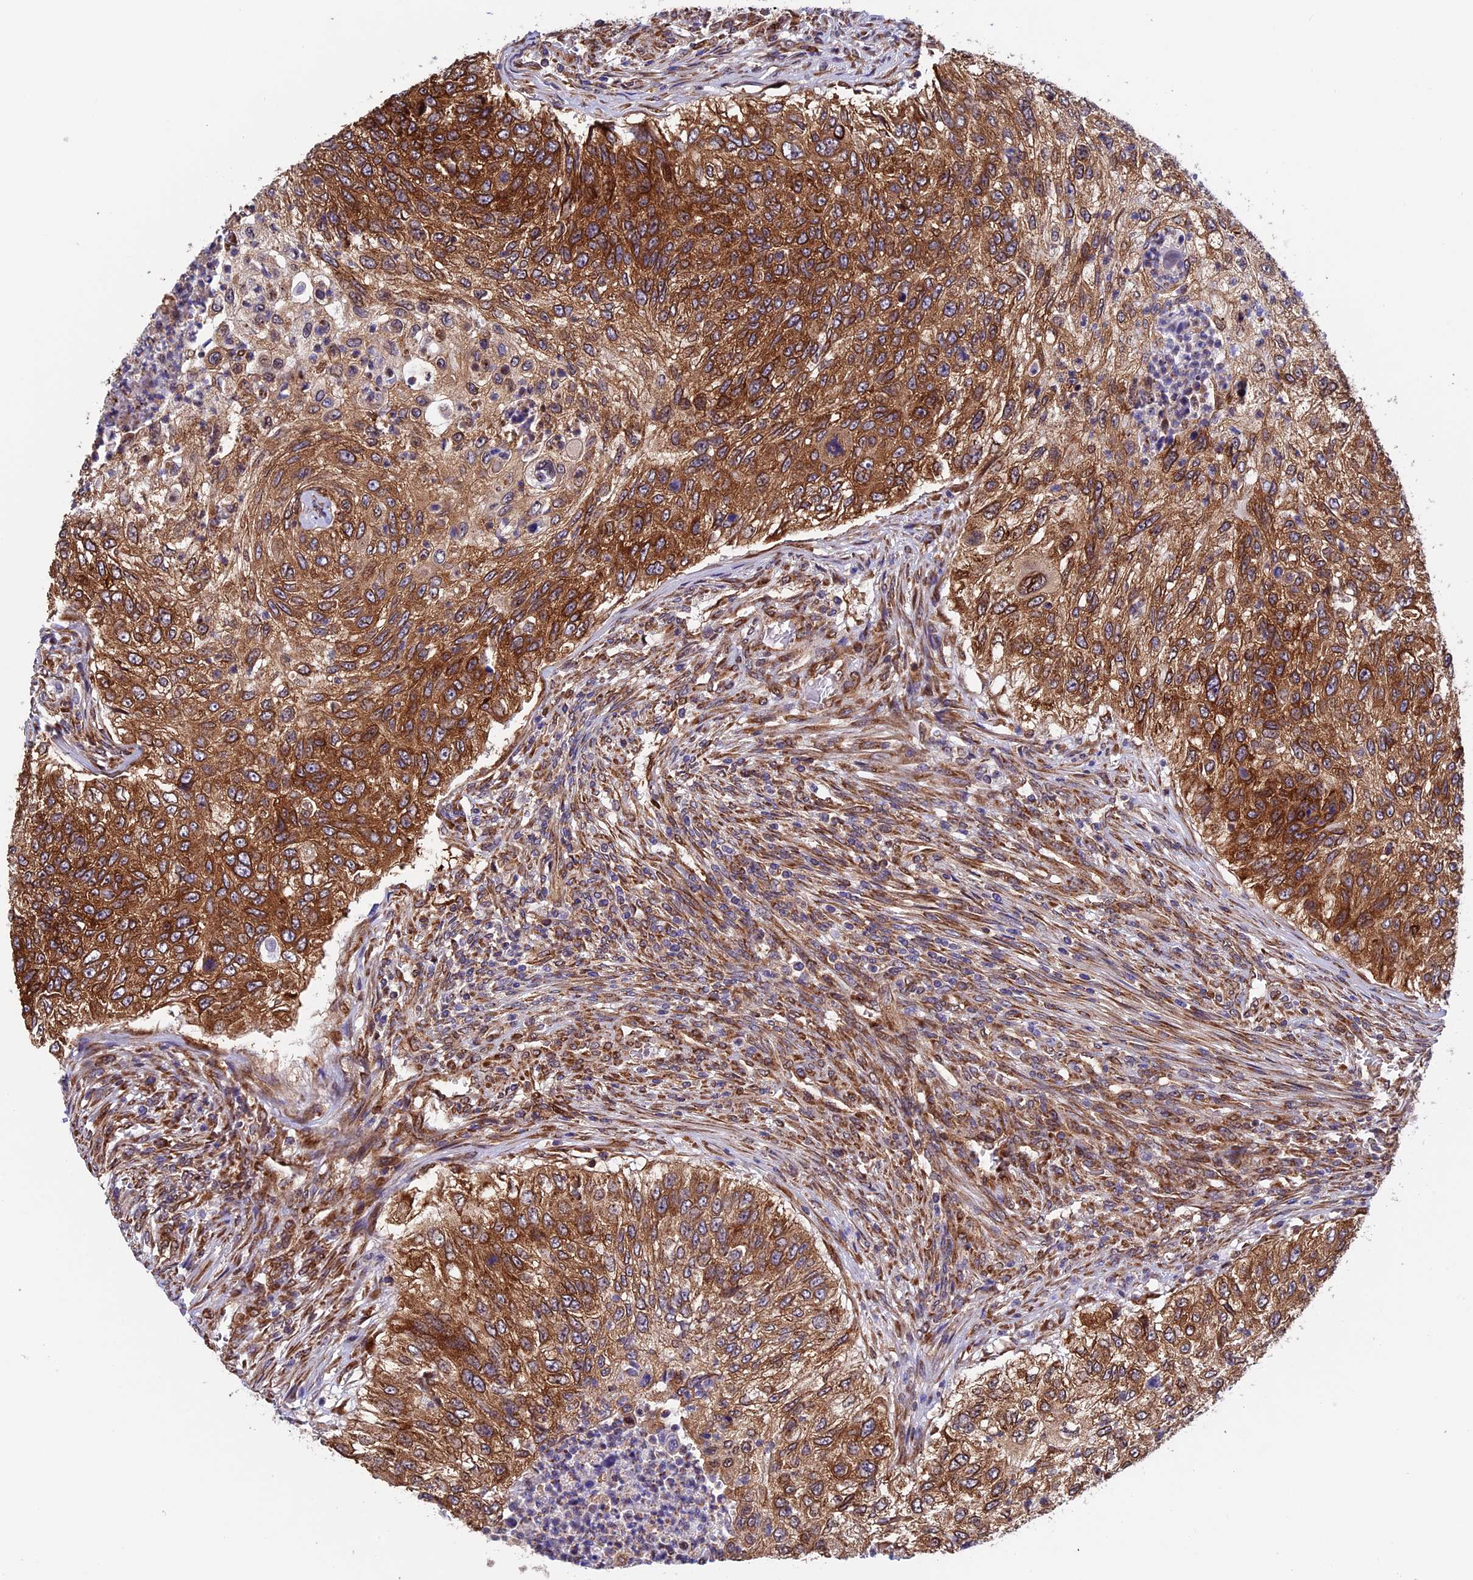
{"staining": {"intensity": "moderate", "quantity": ">75%", "location": "cytoplasmic/membranous"}, "tissue": "urothelial cancer", "cell_type": "Tumor cells", "image_type": "cancer", "snomed": [{"axis": "morphology", "description": "Urothelial carcinoma, High grade"}, {"axis": "topography", "description": "Urinary bladder"}], "caption": "Urothelial cancer was stained to show a protein in brown. There is medium levels of moderate cytoplasmic/membranous positivity in about >75% of tumor cells. The staining was performed using DAB, with brown indicating positive protein expression. Nuclei are stained blue with hematoxylin.", "gene": "SLC9A5", "patient": {"sex": "female", "age": 60}}